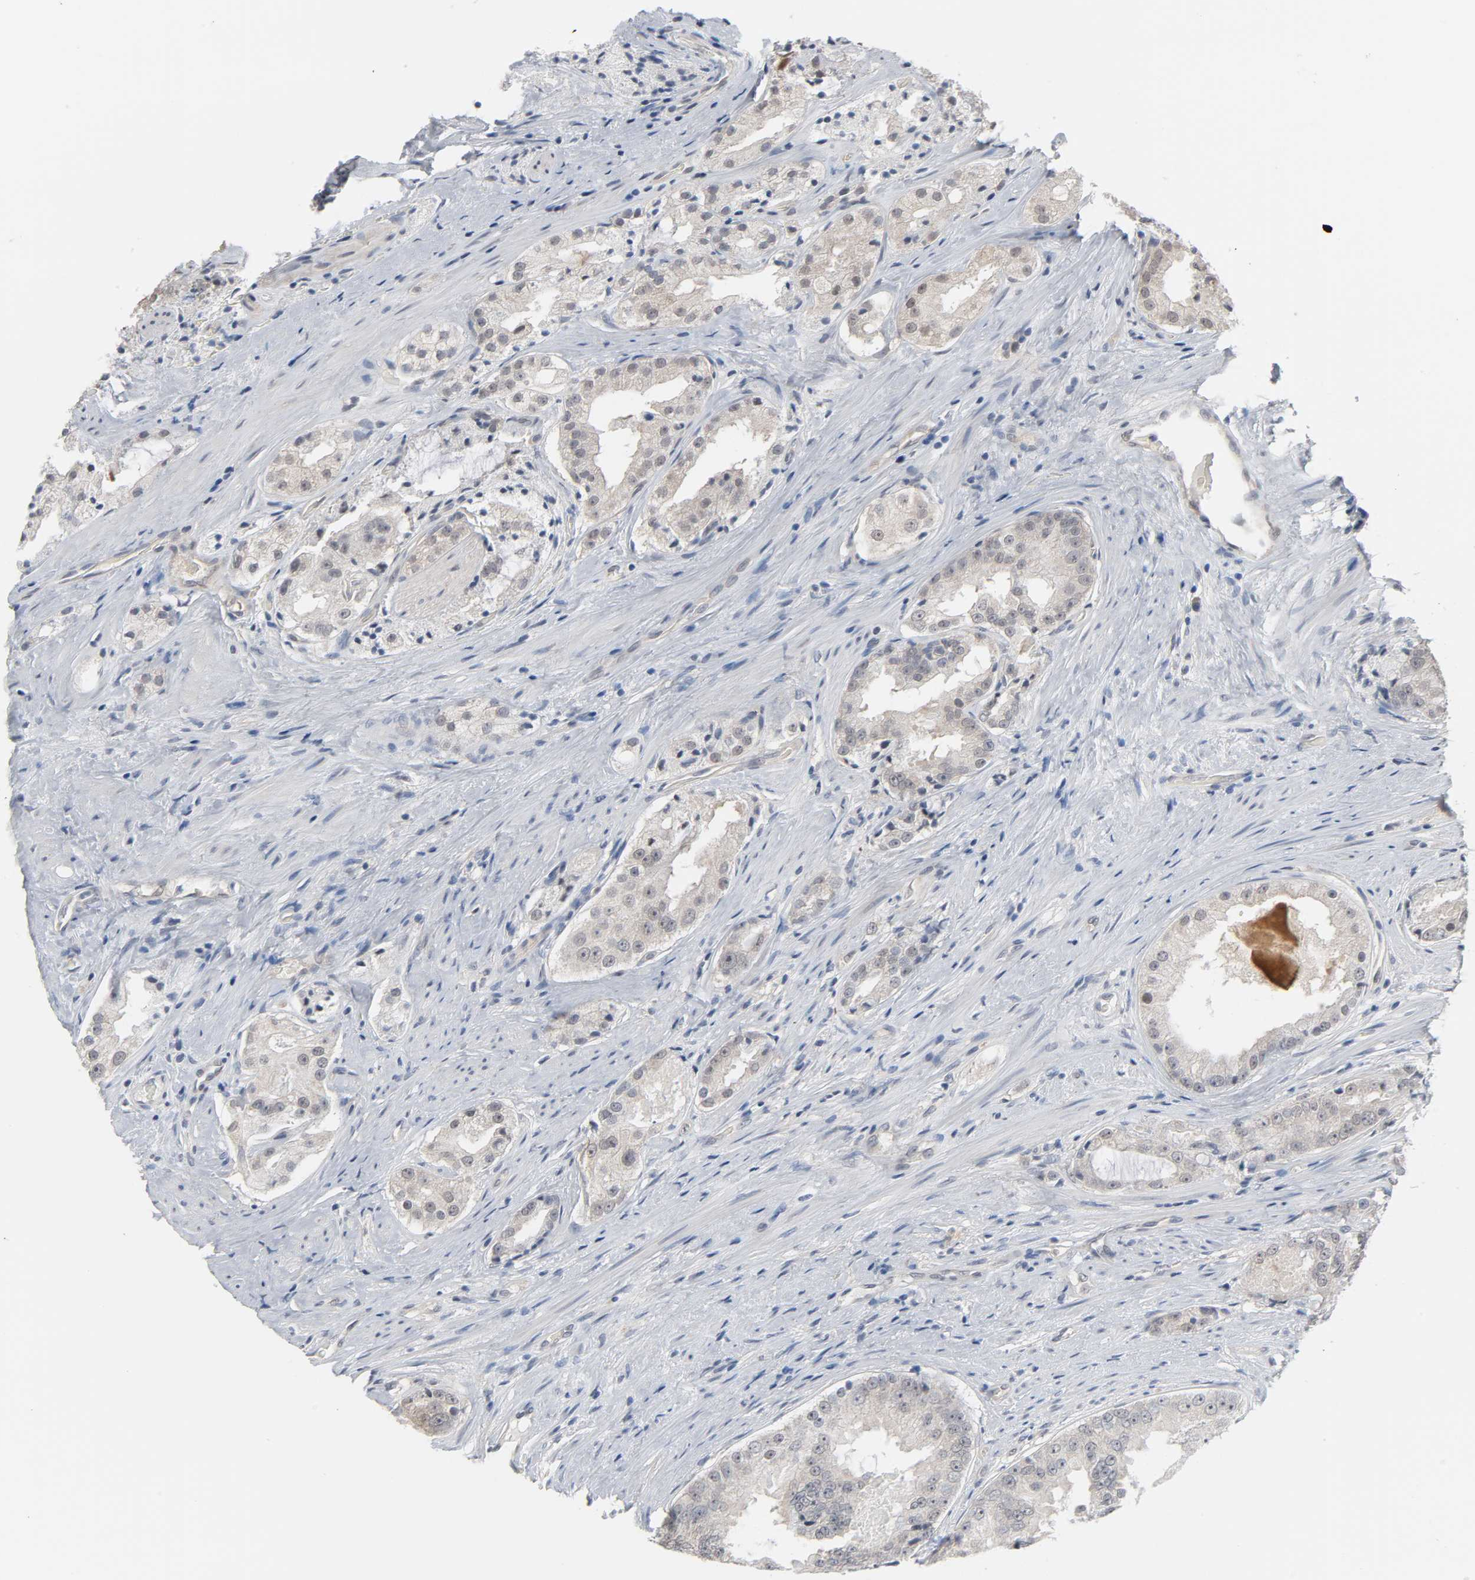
{"staining": {"intensity": "negative", "quantity": "none", "location": "none"}, "tissue": "prostate cancer", "cell_type": "Tumor cells", "image_type": "cancer", "snomed": [{"axis": "morphology", "description": "Adenocarcinoma, High grade"}, {"axis": "topography", "description": "Prostate"}], "caption": "The immunohistochemistry (IHC) image has no significant positivity in tumor cells of prostate high-grade adenocarcinoma tissue.", "gene": "ACSS2", "patient": {"sex": "male", "age": 73}}